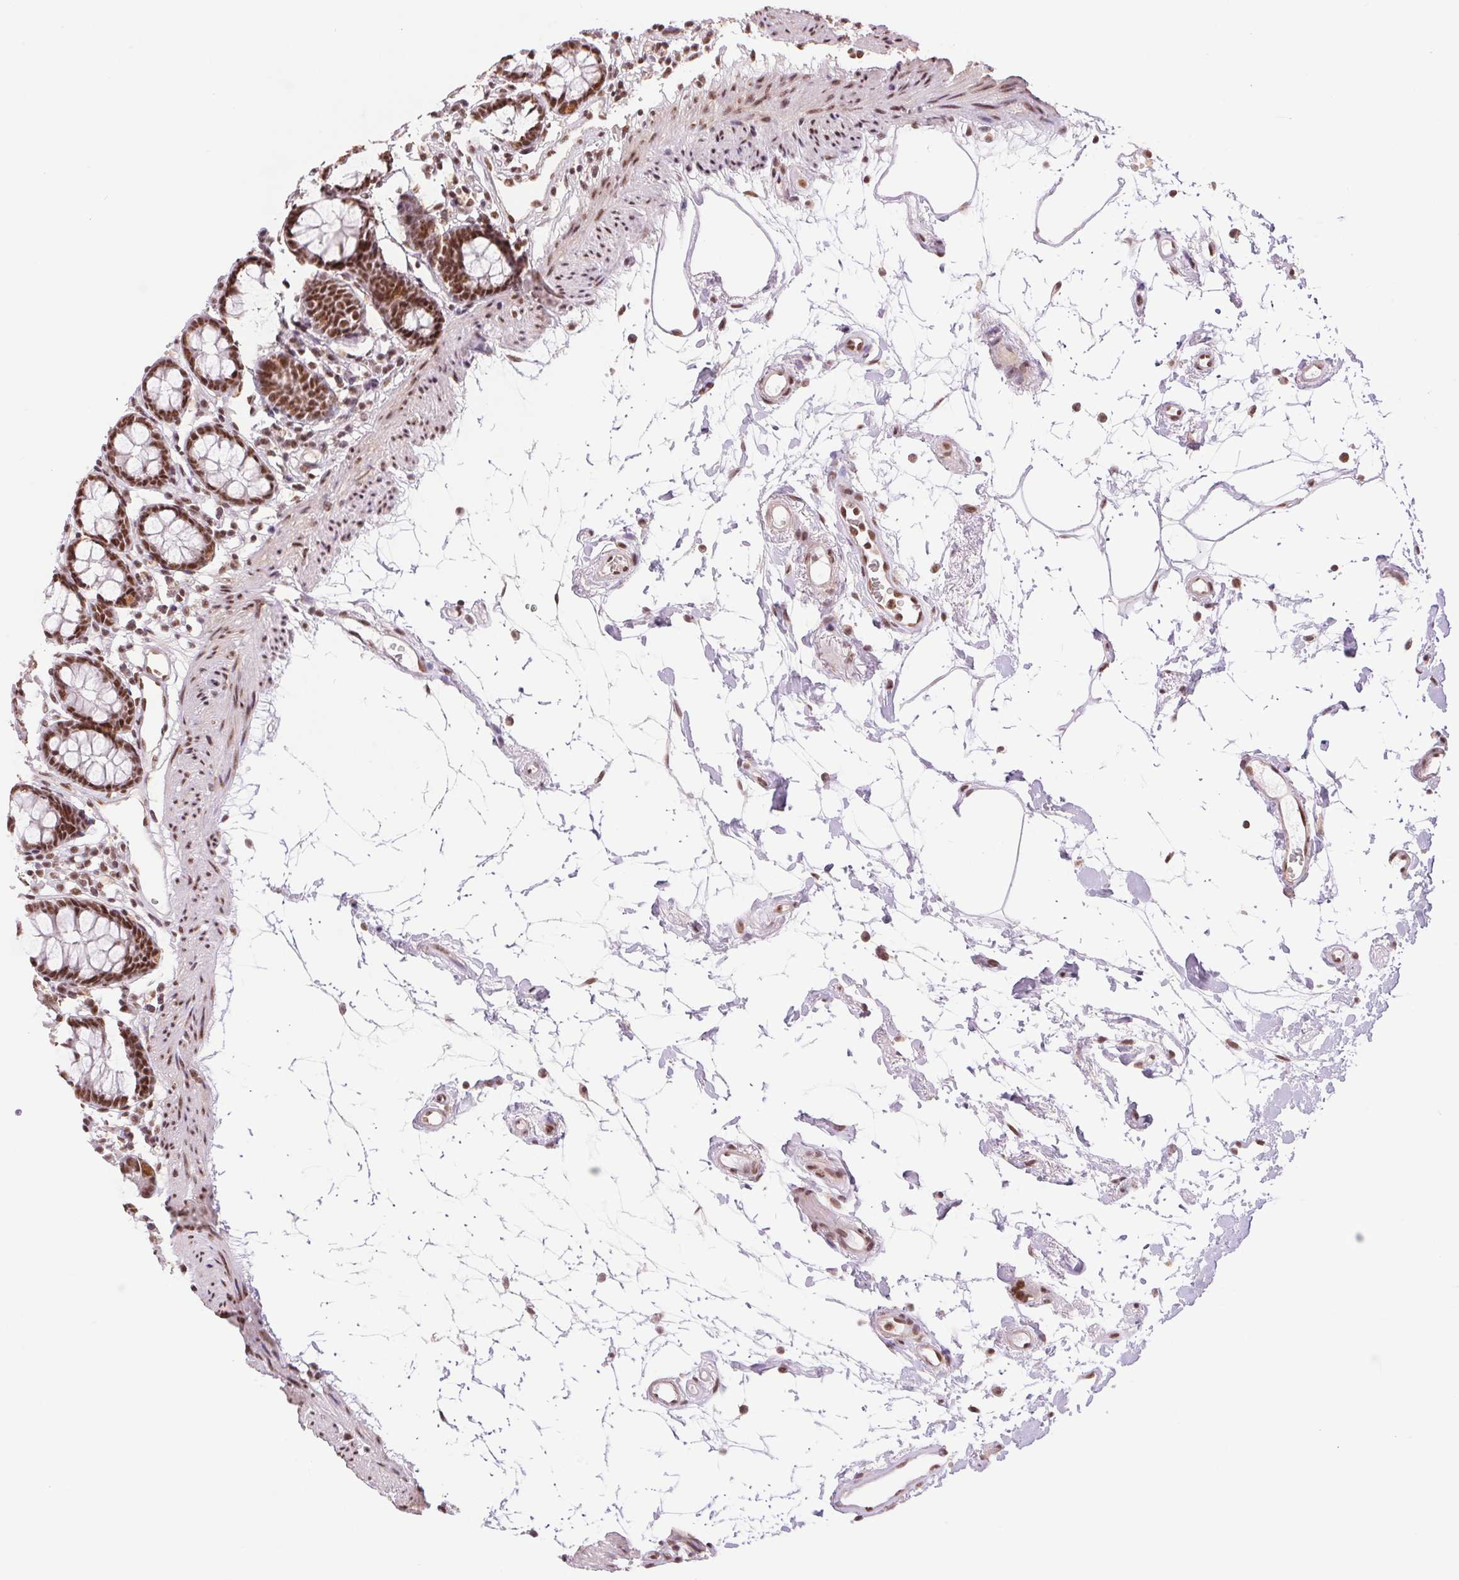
{"staining": {"intensity": "weak", "quantity": ">75%", "location": "nuclear"}, "tissue": "colon", "cell_type": "Endothelial cells", "image_type": "normal", "snomed": [{"axis": "morphology", "description": "Normal tissue, NOS"}, {"axis": "topography", "description": "Colon"}], "caption": "Protein staining by IHC exhibits weak nuclear expression in approximately >75% of endothelial cells in benign colon.", "gene": "SREK1", "patient": {"sex": "female", "age": 84}}